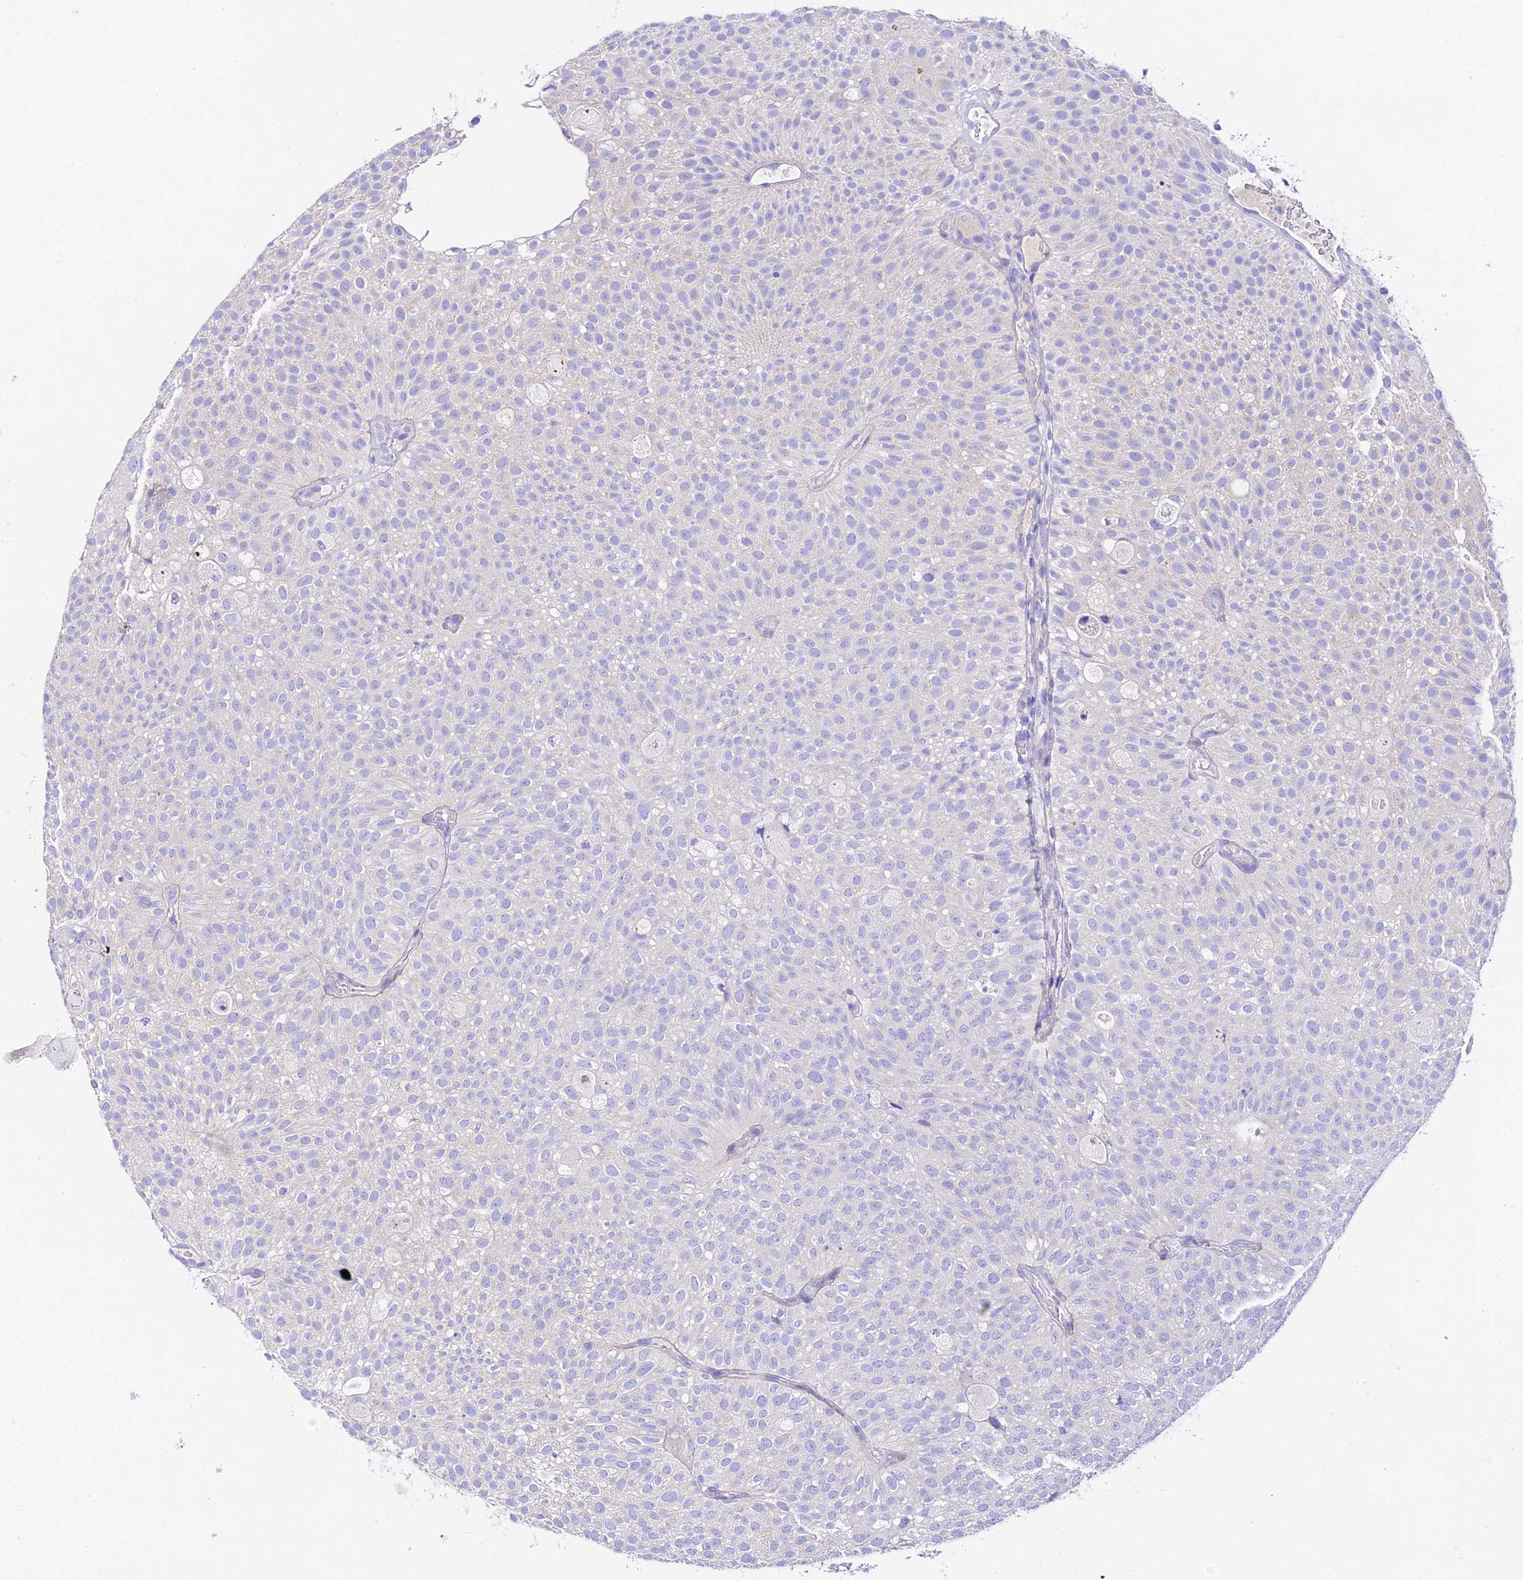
{"staining": {"intensity": "negative", "quantity": "none", "location": "none"}, "tissue": "urothelial cancer", "cell_type": "Tumor cells", "image_type": "cancer", "snomed": [{"axis": "morphology", "description": "Urothelial carcinoma, Low grade"}, {"axis": "topography", "description": "Urinary bladder"}], "caption": "IHC histopathology image of human low-grade urothelial carcinoma stained for a protein (brown), which displays no positivity in tumor cells.", "gene": "TMEM117", "patient": {"sex": "male", "age": 78}}